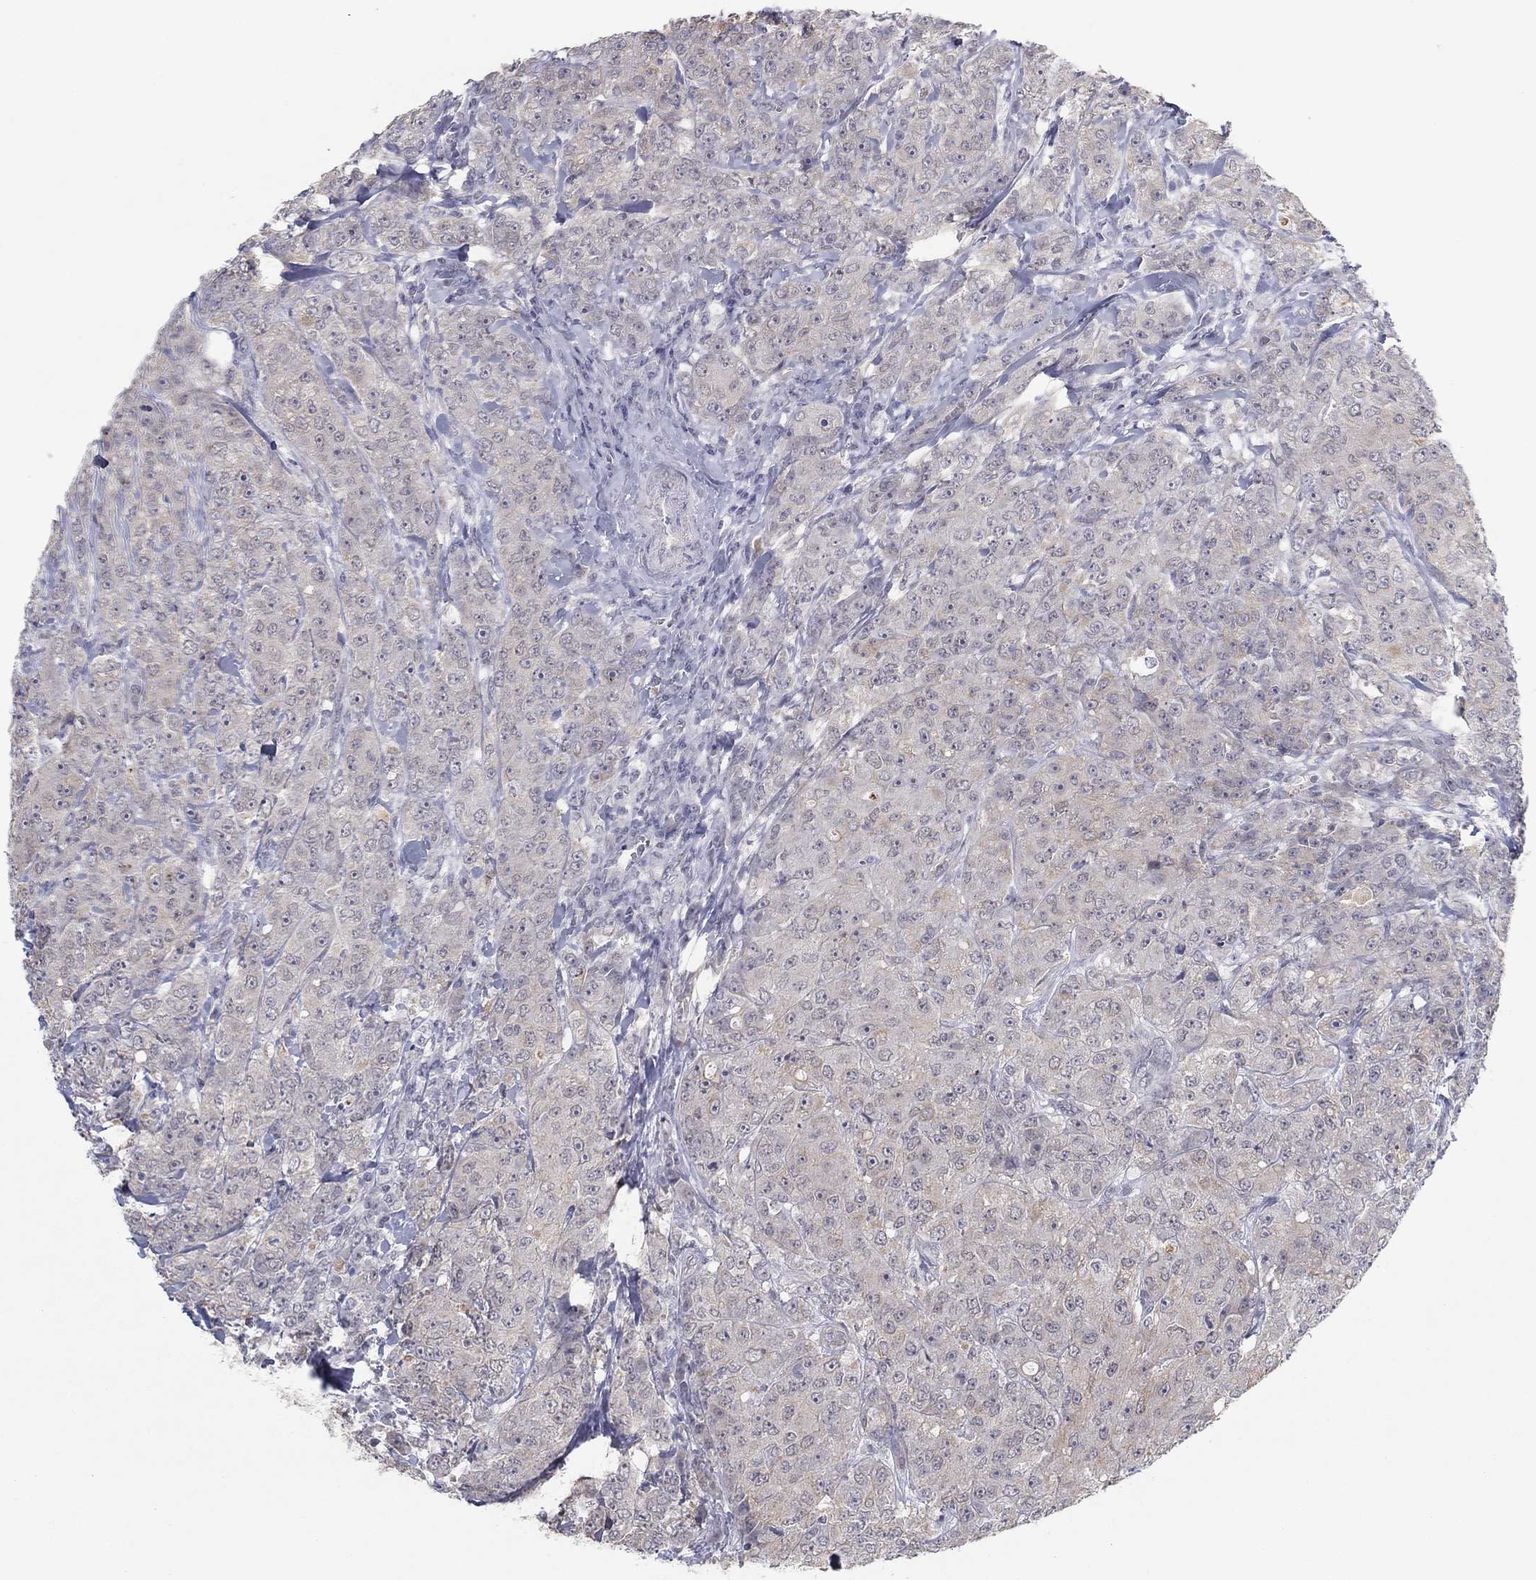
{"staining": {"intensity": "weak", "quantity": "<25%", "location": "cytoplasmic/membranous"}, "tissue": "breast cancer", "cell_type": "Tumor cells", "image_type": "cancer", "snomed": [{"axis": "morphology", "description": "Duct carcinoma"}, {"axis": "topography", "description": "Breast"}], "caption": "Protein analysis of breast cancer exhibits no significant expression in tumor cells. Brightfield microscopy of immunohistochemistry stained with DAB (brown) and hematoxylin (blue), captured at high magnification.", "gene": "SLC22A2", "patient": {"sex": "female", "age": 43}}